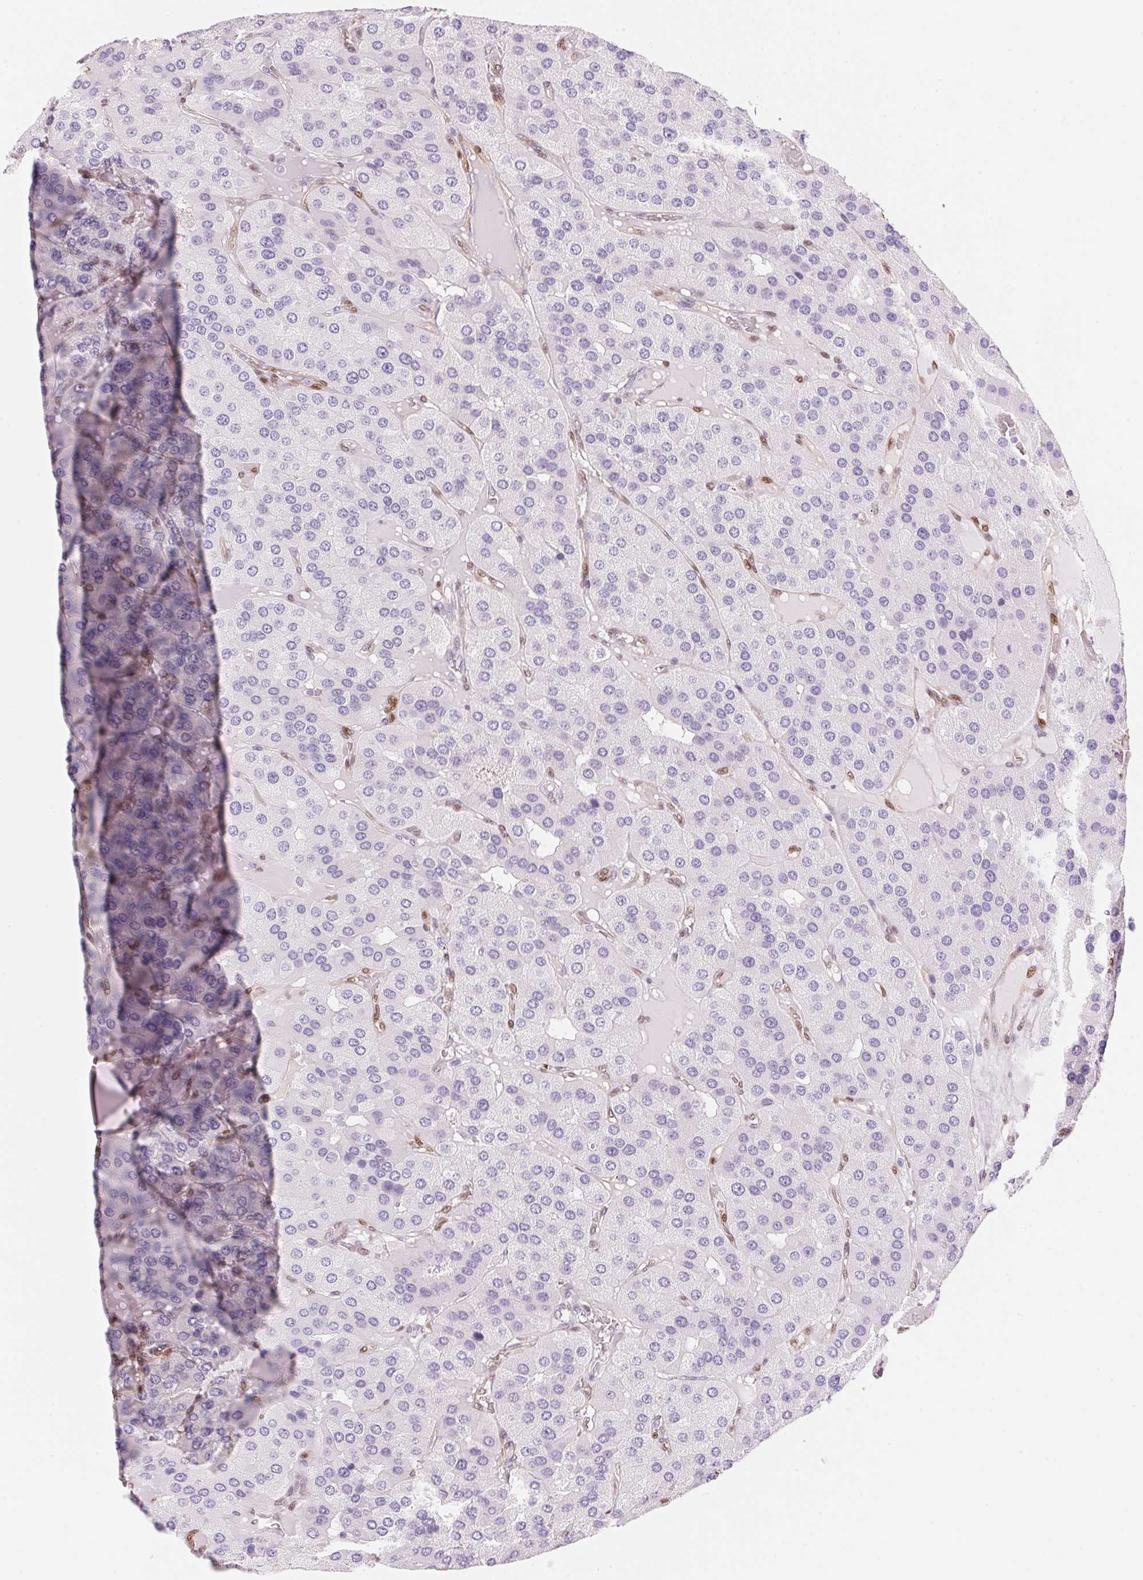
{"staining": {"intensity": "negative", "quantity": "none", "location": "none"}, "tissue": "parathyroid gland", "cell_type": "Glandular cells", "image_type": "normal", "snomed": [{"axis": "morphology", "description": "Normal tissue, NOS"}, {"axis": "morphology", "description": "Adenoma, NOS"}, {"axis": "topography", "description": "Parathyroid gland"}], "caption": "IHC histopathology image of unremarkable parathyroid gland: parathyroid gland stained with DAB exhibits no significant protein positivity in glandular cells.", "gene": "SMTN", "patient": {"sex": "female", "age": 86}}